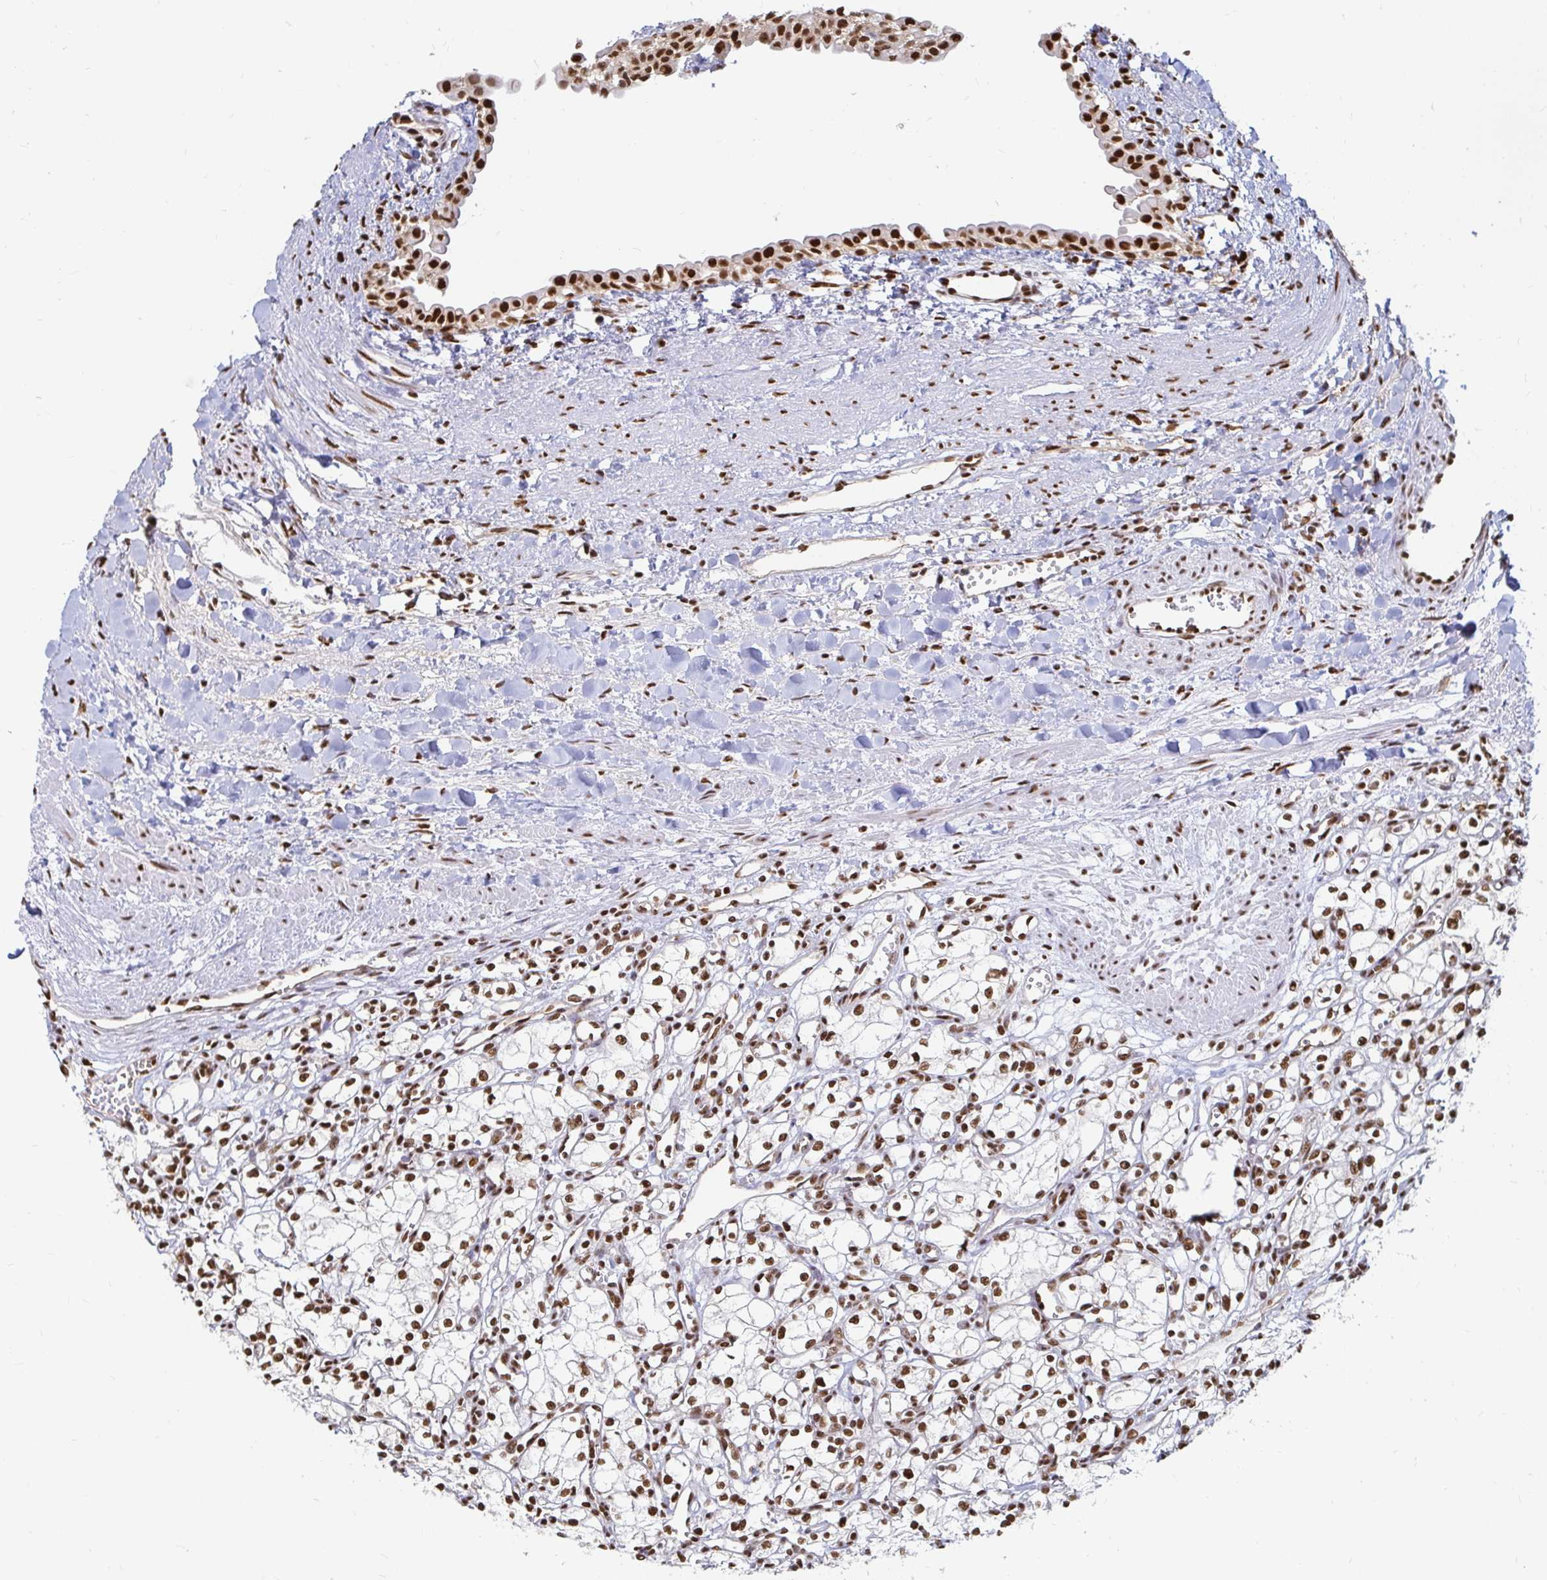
{"staining": {"intensity": "strong", "quantity": ">75%", "location": "nuclear"}, "tissue": "renal cancer", "cell_type": "Tumor cells", "image_type": "cancer", "snomed": [{"axis": "morphology", "description": "Adenocarcinoma, NOS"}, {"axis": "topography", "description": "Kidney"}], "caption": "Immunohistochemical staining of renal cancer exhibits high levels of strong nuclear protein staining in approximately >75% of tumor cells.", "gene": "HNRNPU", "patient": {"sex": "male", "age": 59}}